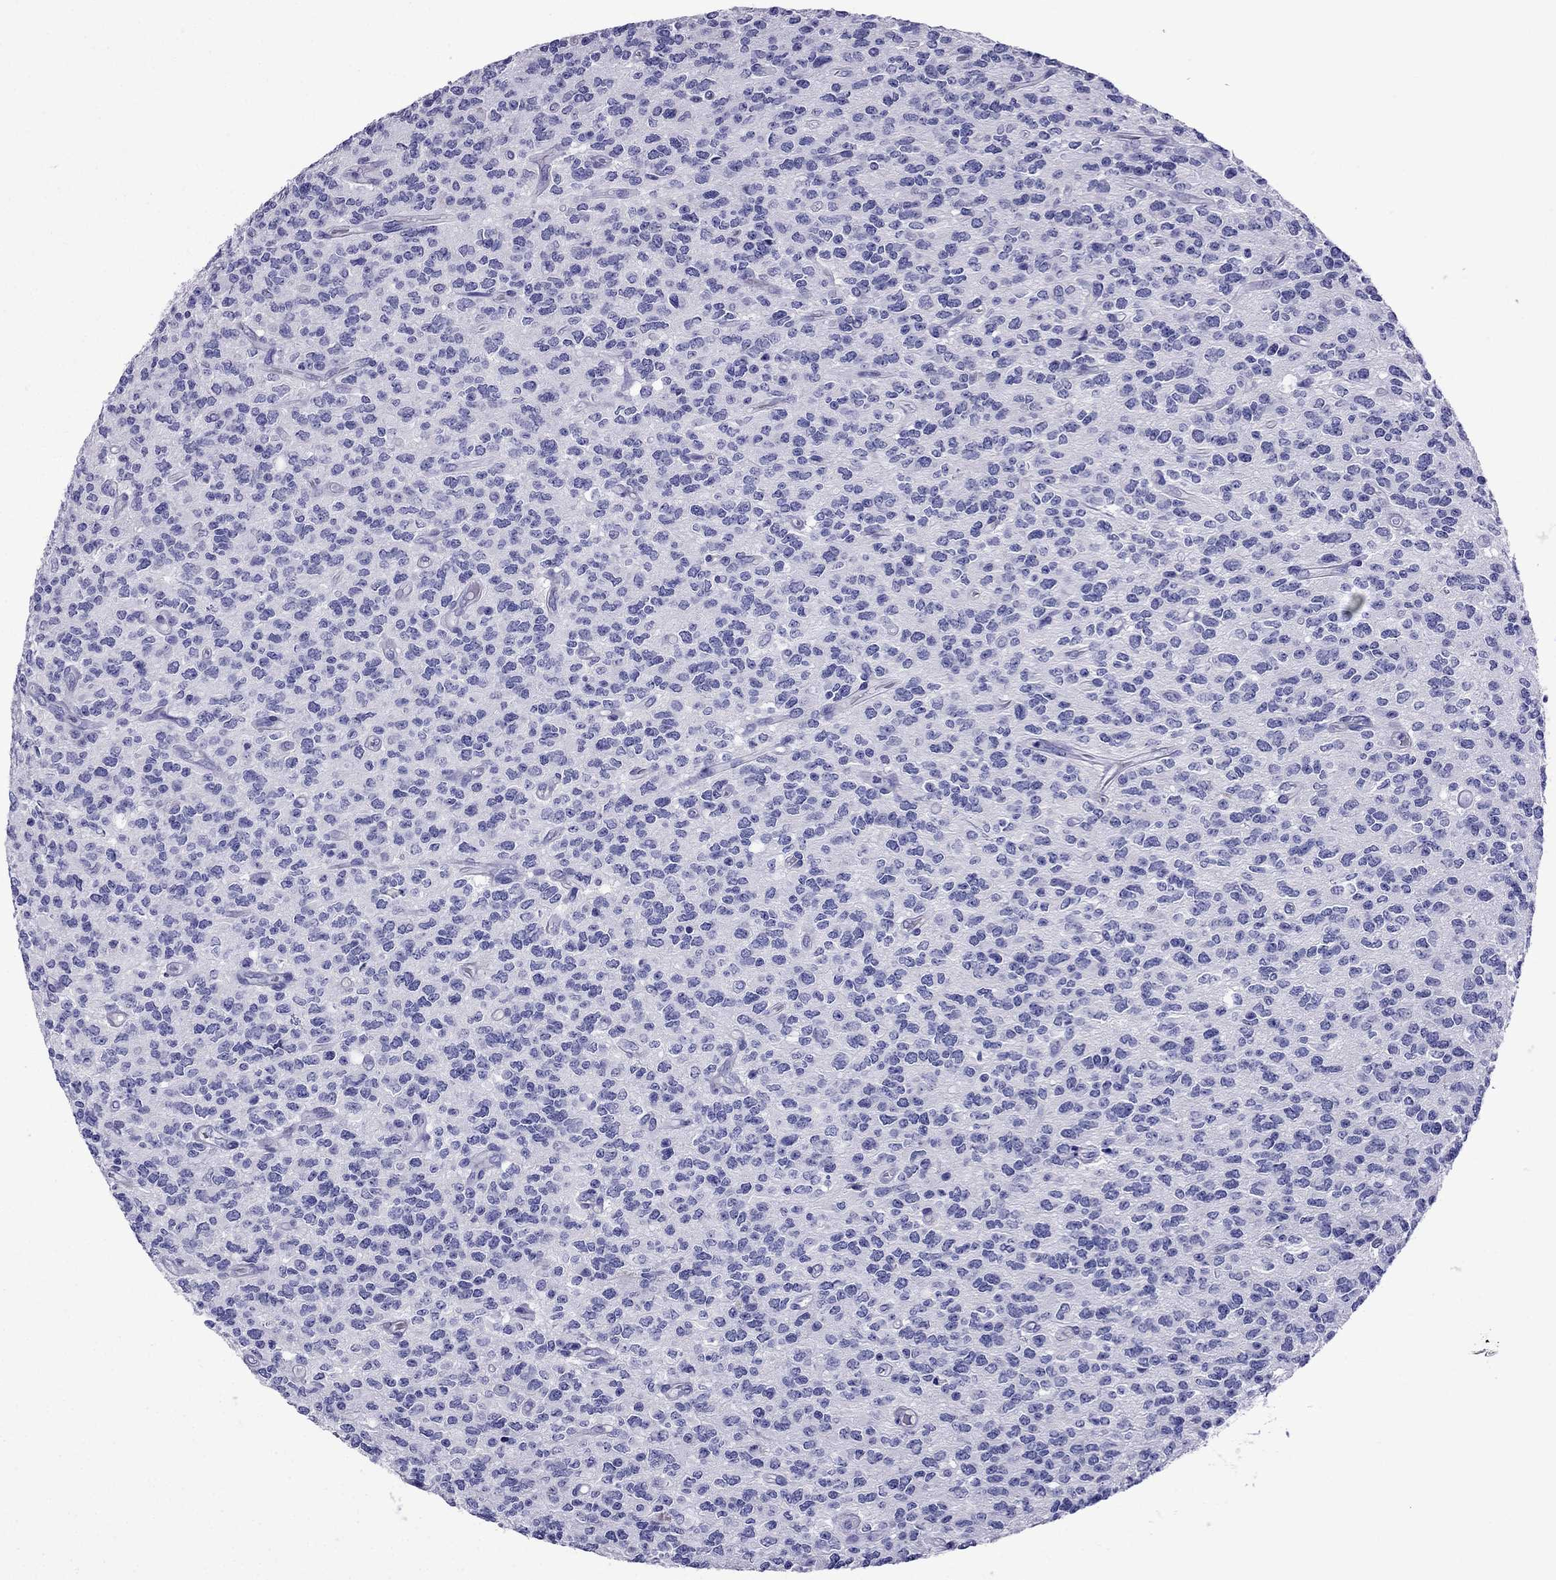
{"staining": {"intensity": "negative", "quantity": "none", "location": "none"}, "tissue": "glioma", "cell_type": "Tumor cells", "image_type": "cancer", "snomed": [{"axis": "morphology", "description": "Glioma, malignant, Low grade"}, {"axis": "topography", "description": "Brain"}], "caption": "An immunohistochemistry (IHC) photomicrograph of malignant low-grade glioma is shown. There is no staining in tumor cells of malignant low-grade glioma.", "gene": "ARR3", "patient": {"sex": "female", "age": 45}}